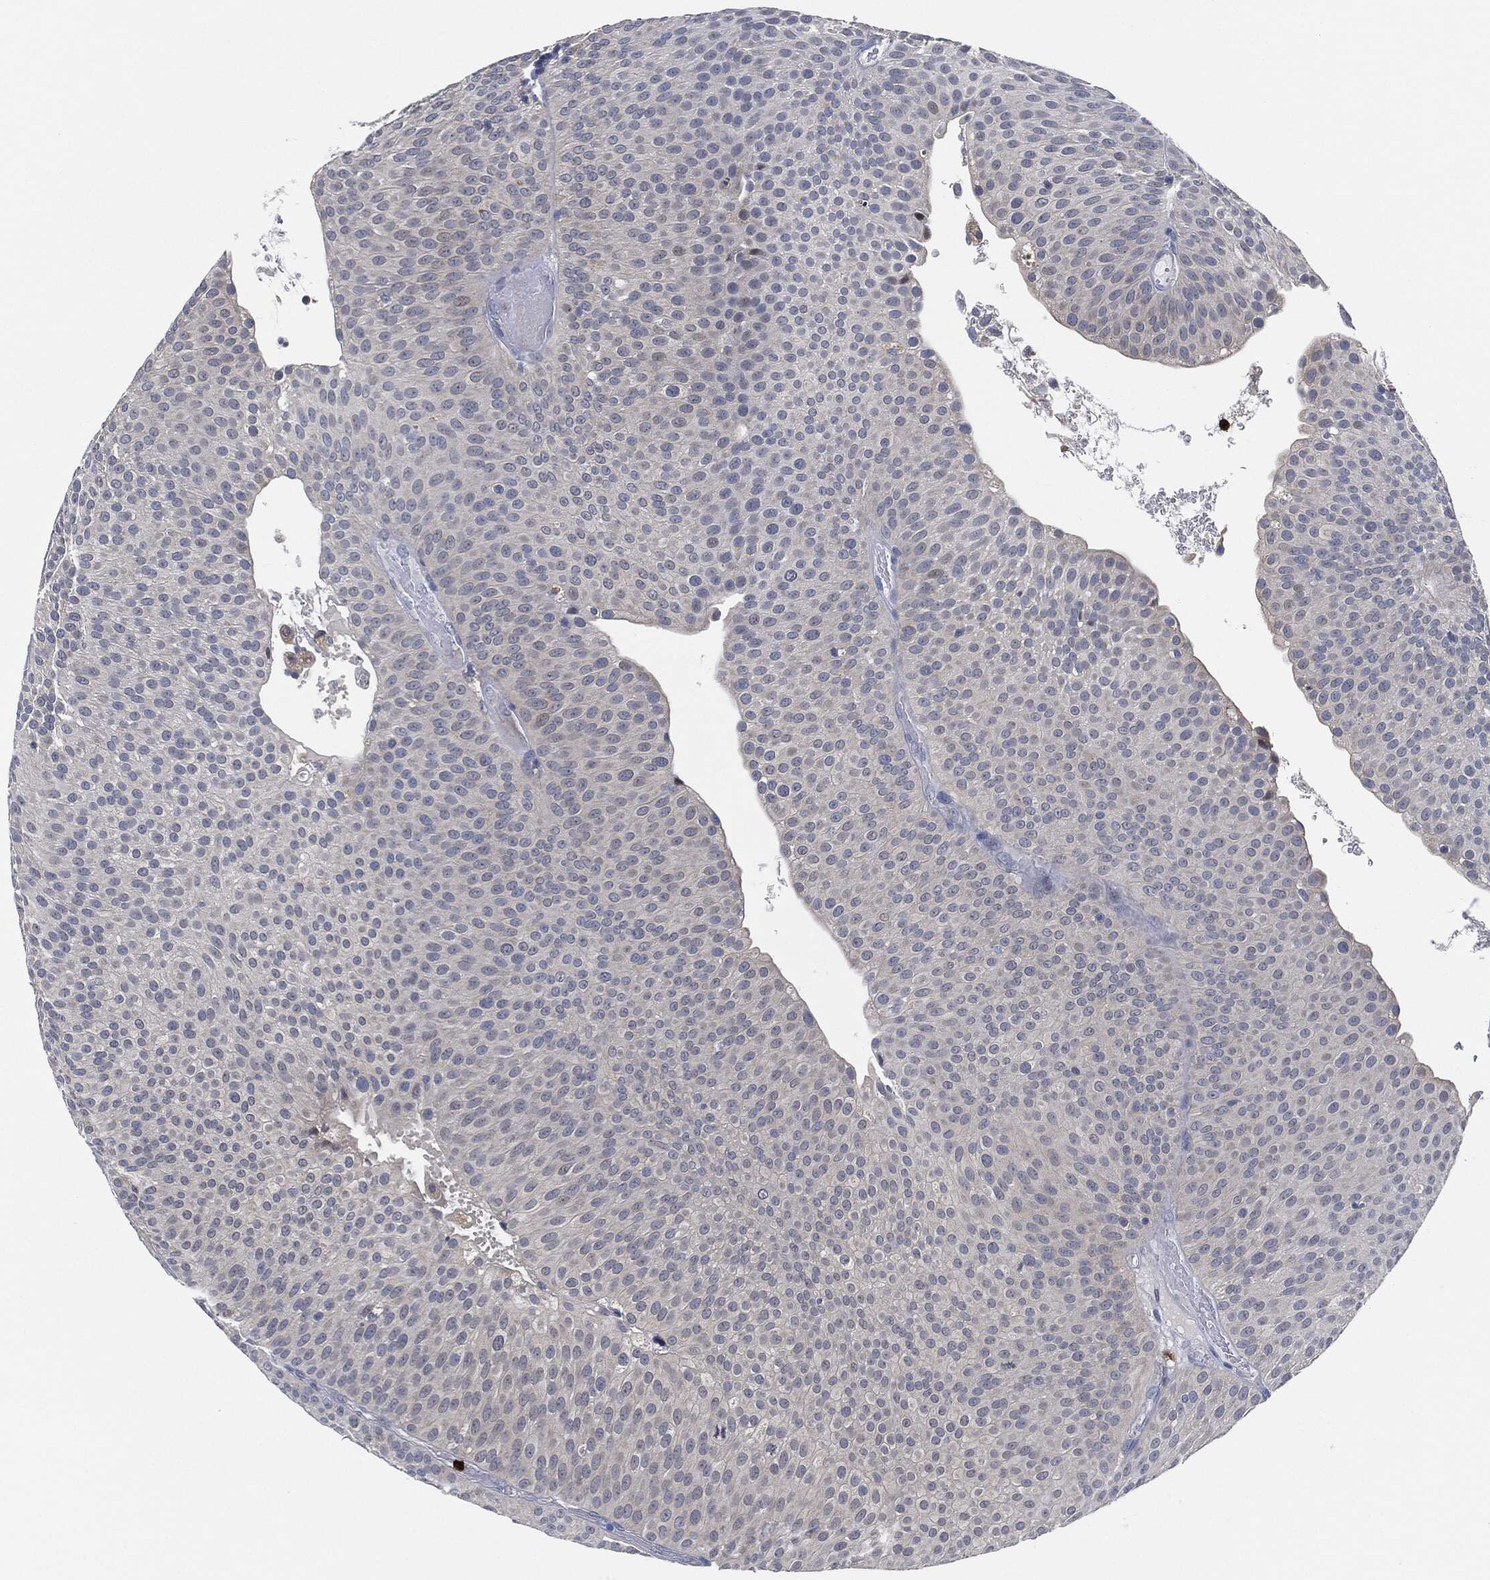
{"staining": {"intensity": "negative", "quantity": "none", "location": "none"}, "tissue": "urothelial cancer", "cell_type": "Tumor cells", "image_type": "cancer", "snomed": [{"axis": "morphology", "description": "Urothelial carcinoma, Low grade"}, {"axis": "topography", "description": "Urinary bladder"}], "caption": "There is no significant positivity in tumor cells of urothelial carcinoma (low-grade).", "gene": "VSIG4", "patient": {"sex": "male", "age": 65}}